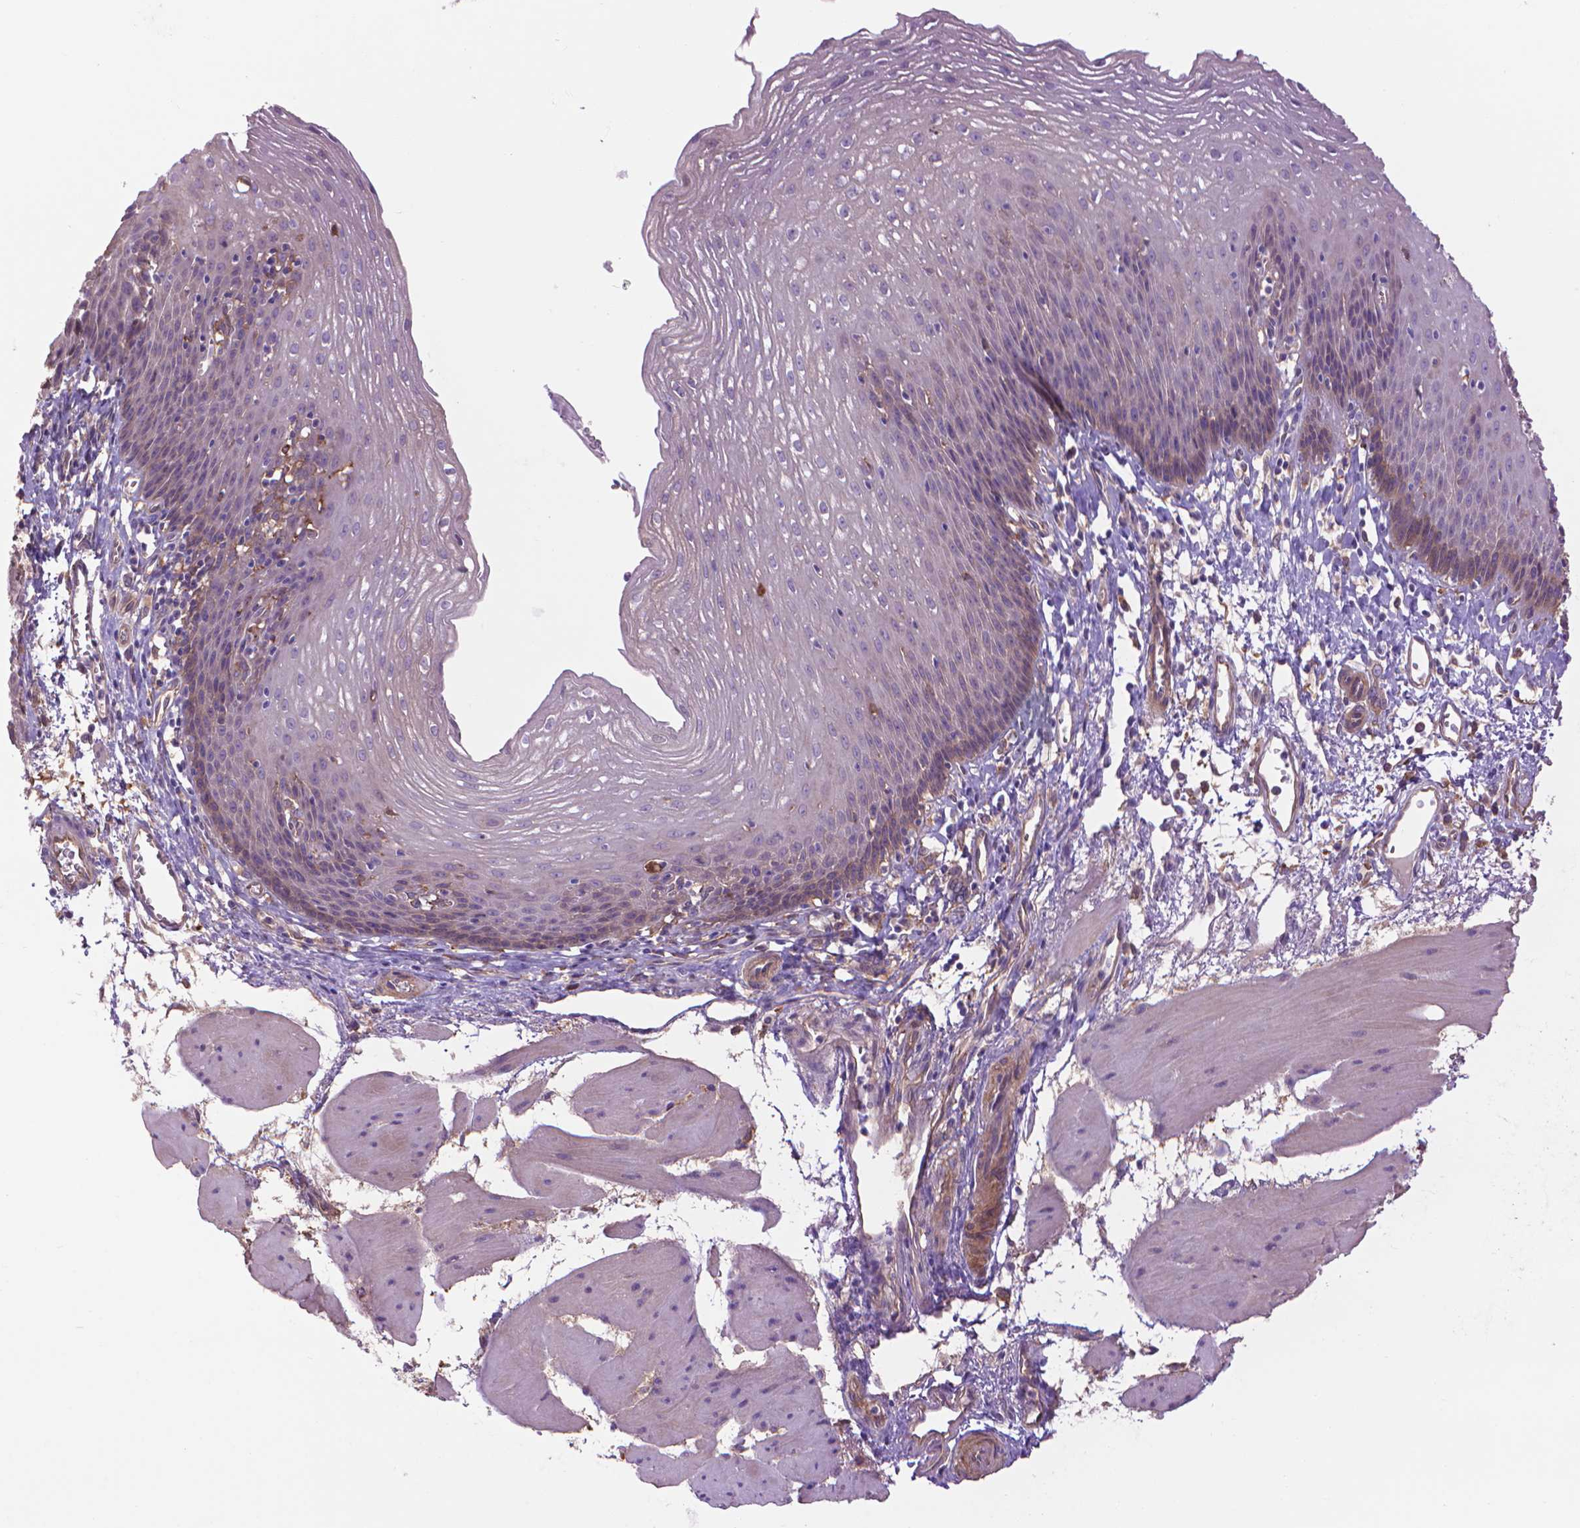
{"staining": {"intensity": "weak", "quantity": "<25%", "location": "cytoplasmic/membranous"}, "tissue": "esophagus", "cell_type": "Squamous epithelial cells", "image_type": "normal", "snomed": [{"axis": "morphology", "description": "Normal tissue, NOS"}, {"axis": "topography", "description": "Esophagus"}], "caption": "Immunohistochemical staining of normal human esophagus demonstrates no significant positivity in squamous epithelial cells.", "gene": "CORO1B", "patient": {"sex": "female", "age": 64}}